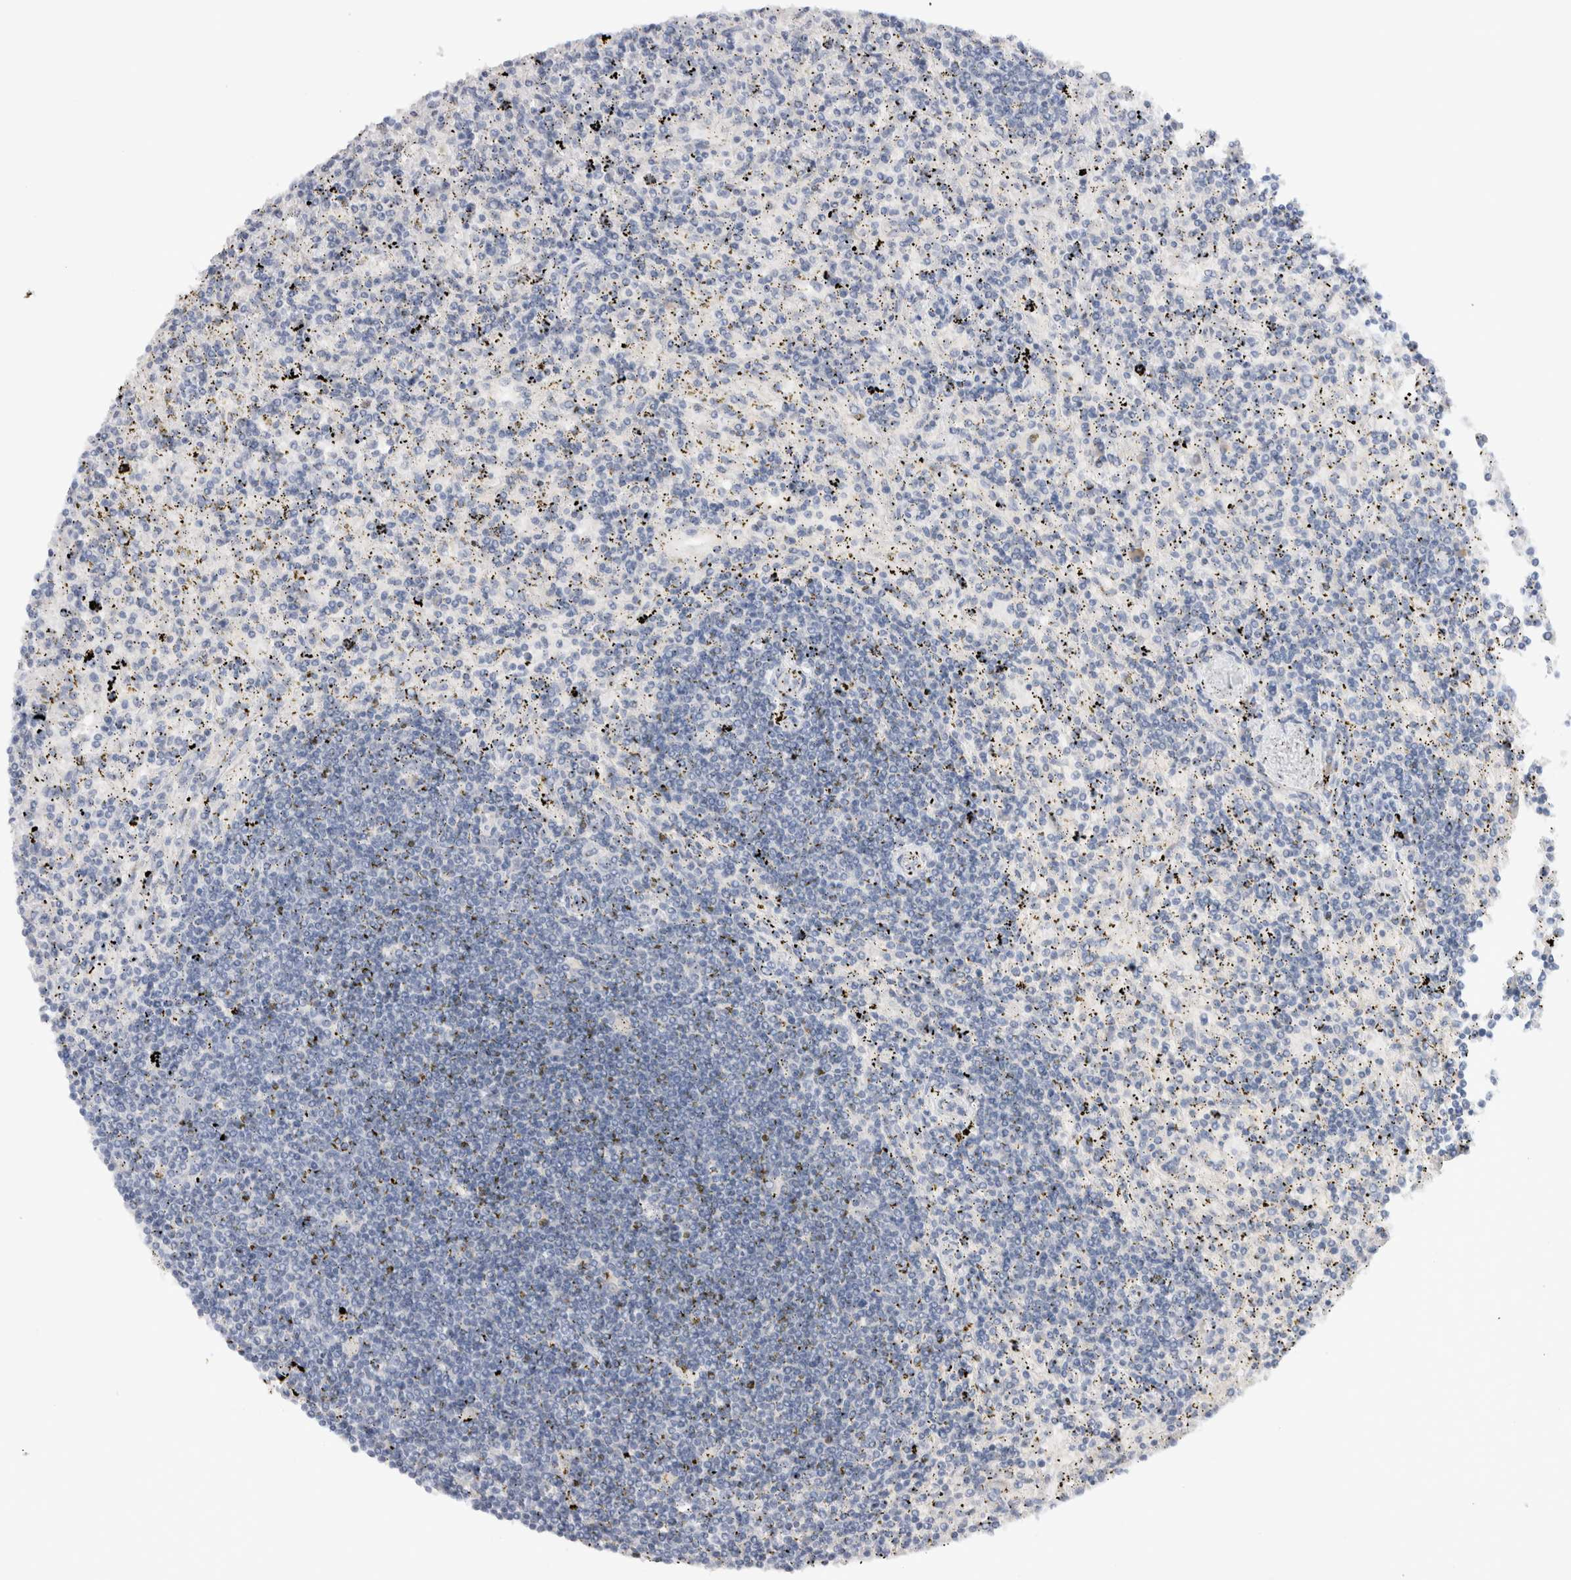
{"staining": {"intensity": "negative", "quantity": "none", "location": "none"}, "tissue": "lymphoma", "cell_type": "Tumor cells", "image_type": "cancer", "snomed": [{"axis": "morphology", "description": "Malignant lymphoma, non-Hodgkin's type, Low grade"}, {"axis": "topography", "description": "Spleen"}], "caption": "High magnification brightfield microscopy of low-grade malignant lymphoma, non-Hodgkin's type stained with DAB (3,3'-diaminobenzidine) (brown) and counterstained with hematoxylin (blue): tumor cells show no significant staining.", "gene": "GAS1", "patient": {"sex": "male", "age": 76}}